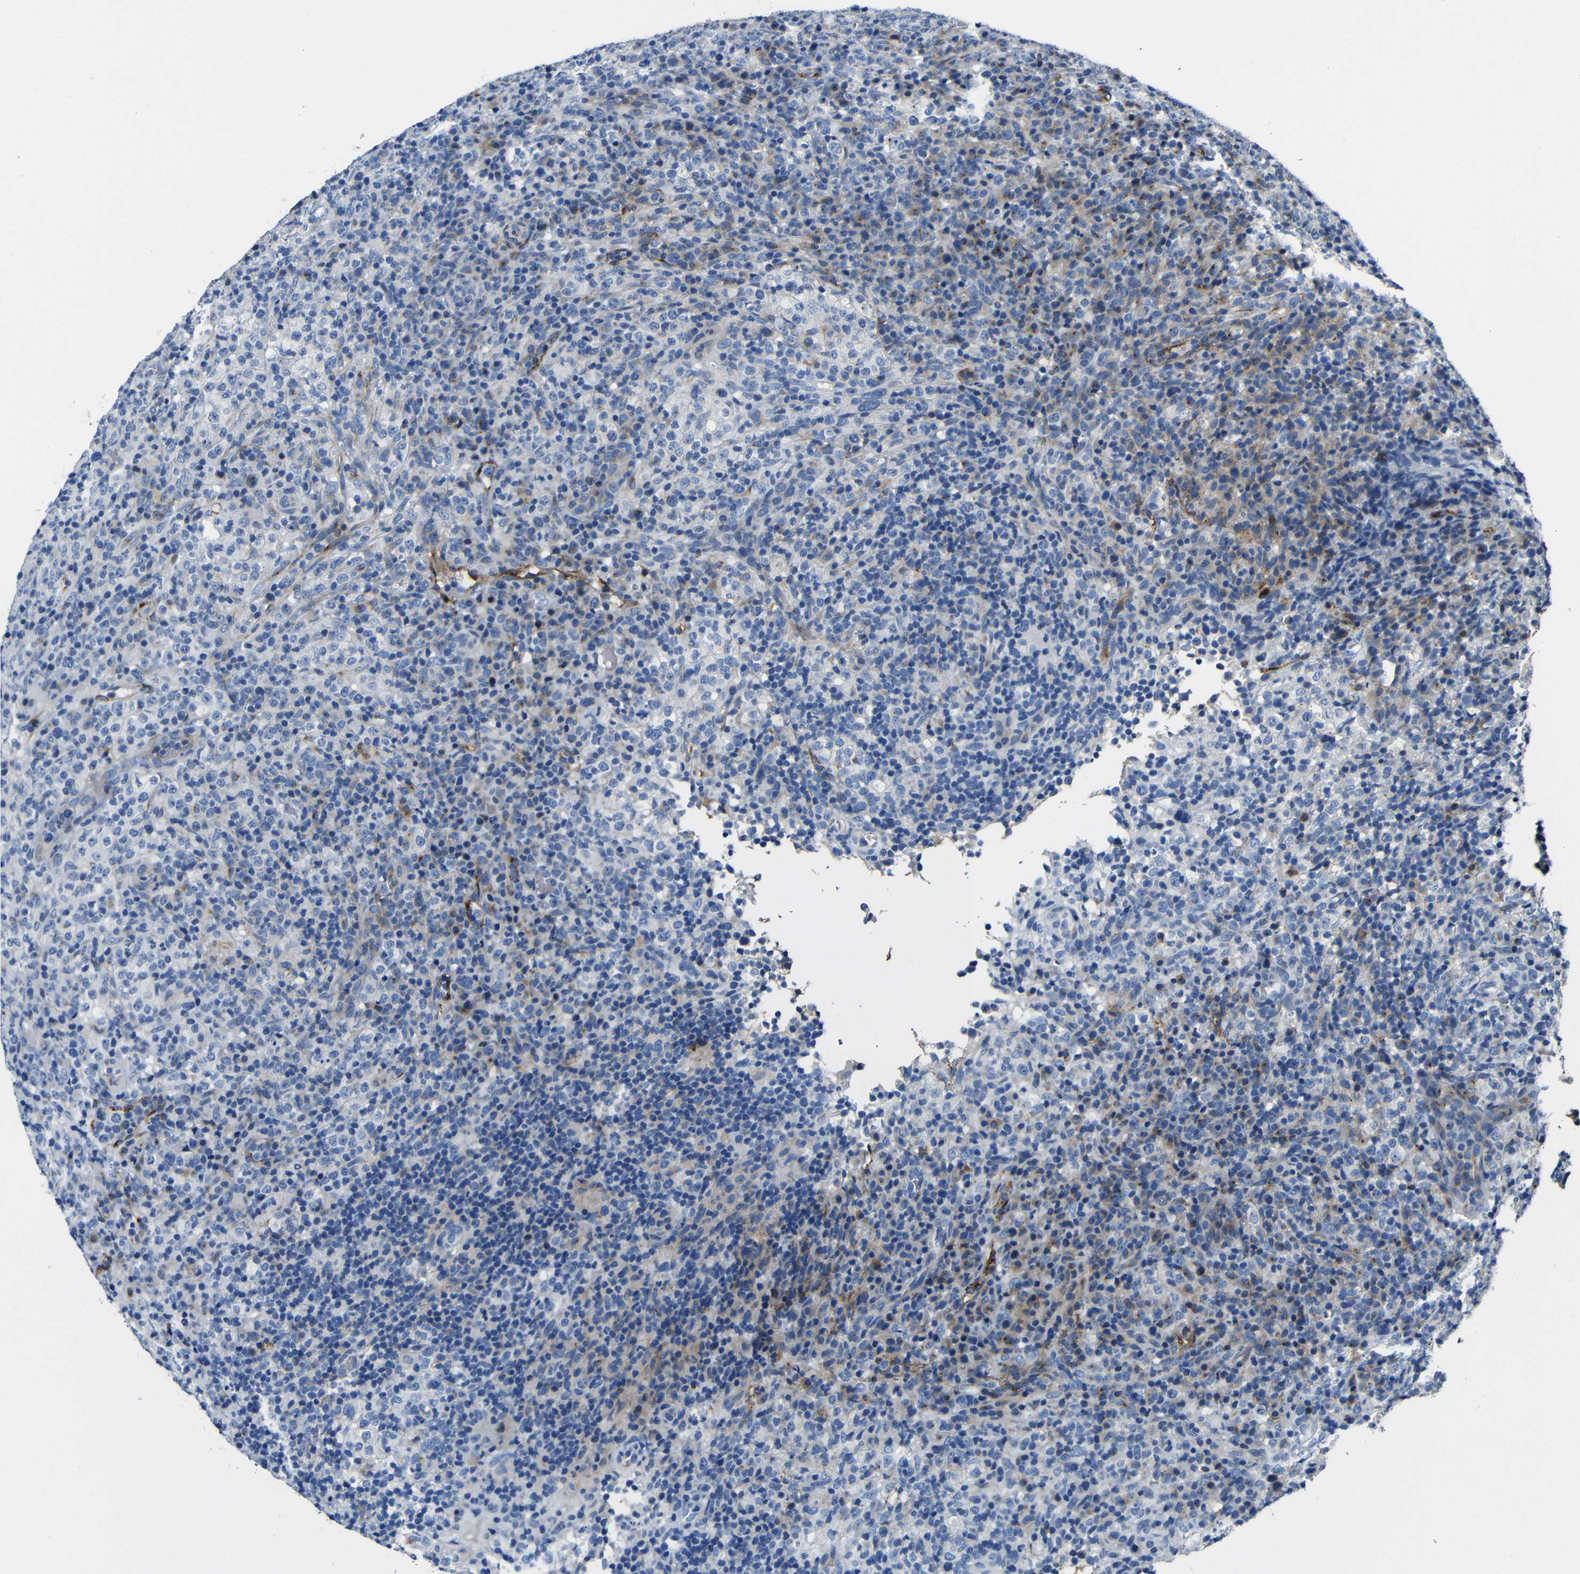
{"staining": {"intensity": "weak", "quantity": "<25%", "location": "cytoplasmic/membranous"}, "tissue": "lymphoma", "cell_type": "Tumor cells", "image_type": "cancer", "snomed": [{"axis": "morphology", "description": "Malignant lymphoma, non-Hodgkin's type, High grade"}, {"axis": "topography", "description": "Lymph node"}], "caption": "Lymphoma was stained to show a protein in brown. There is no significant staining in tumor cells. The staining is performed using DAB (3,3'-diaminobenzidine) brown chromogen with nuclei counter-stained in using hematoxylin.", "gene": "ACKR2", "patient": {"sex": "female", "age": 76}}